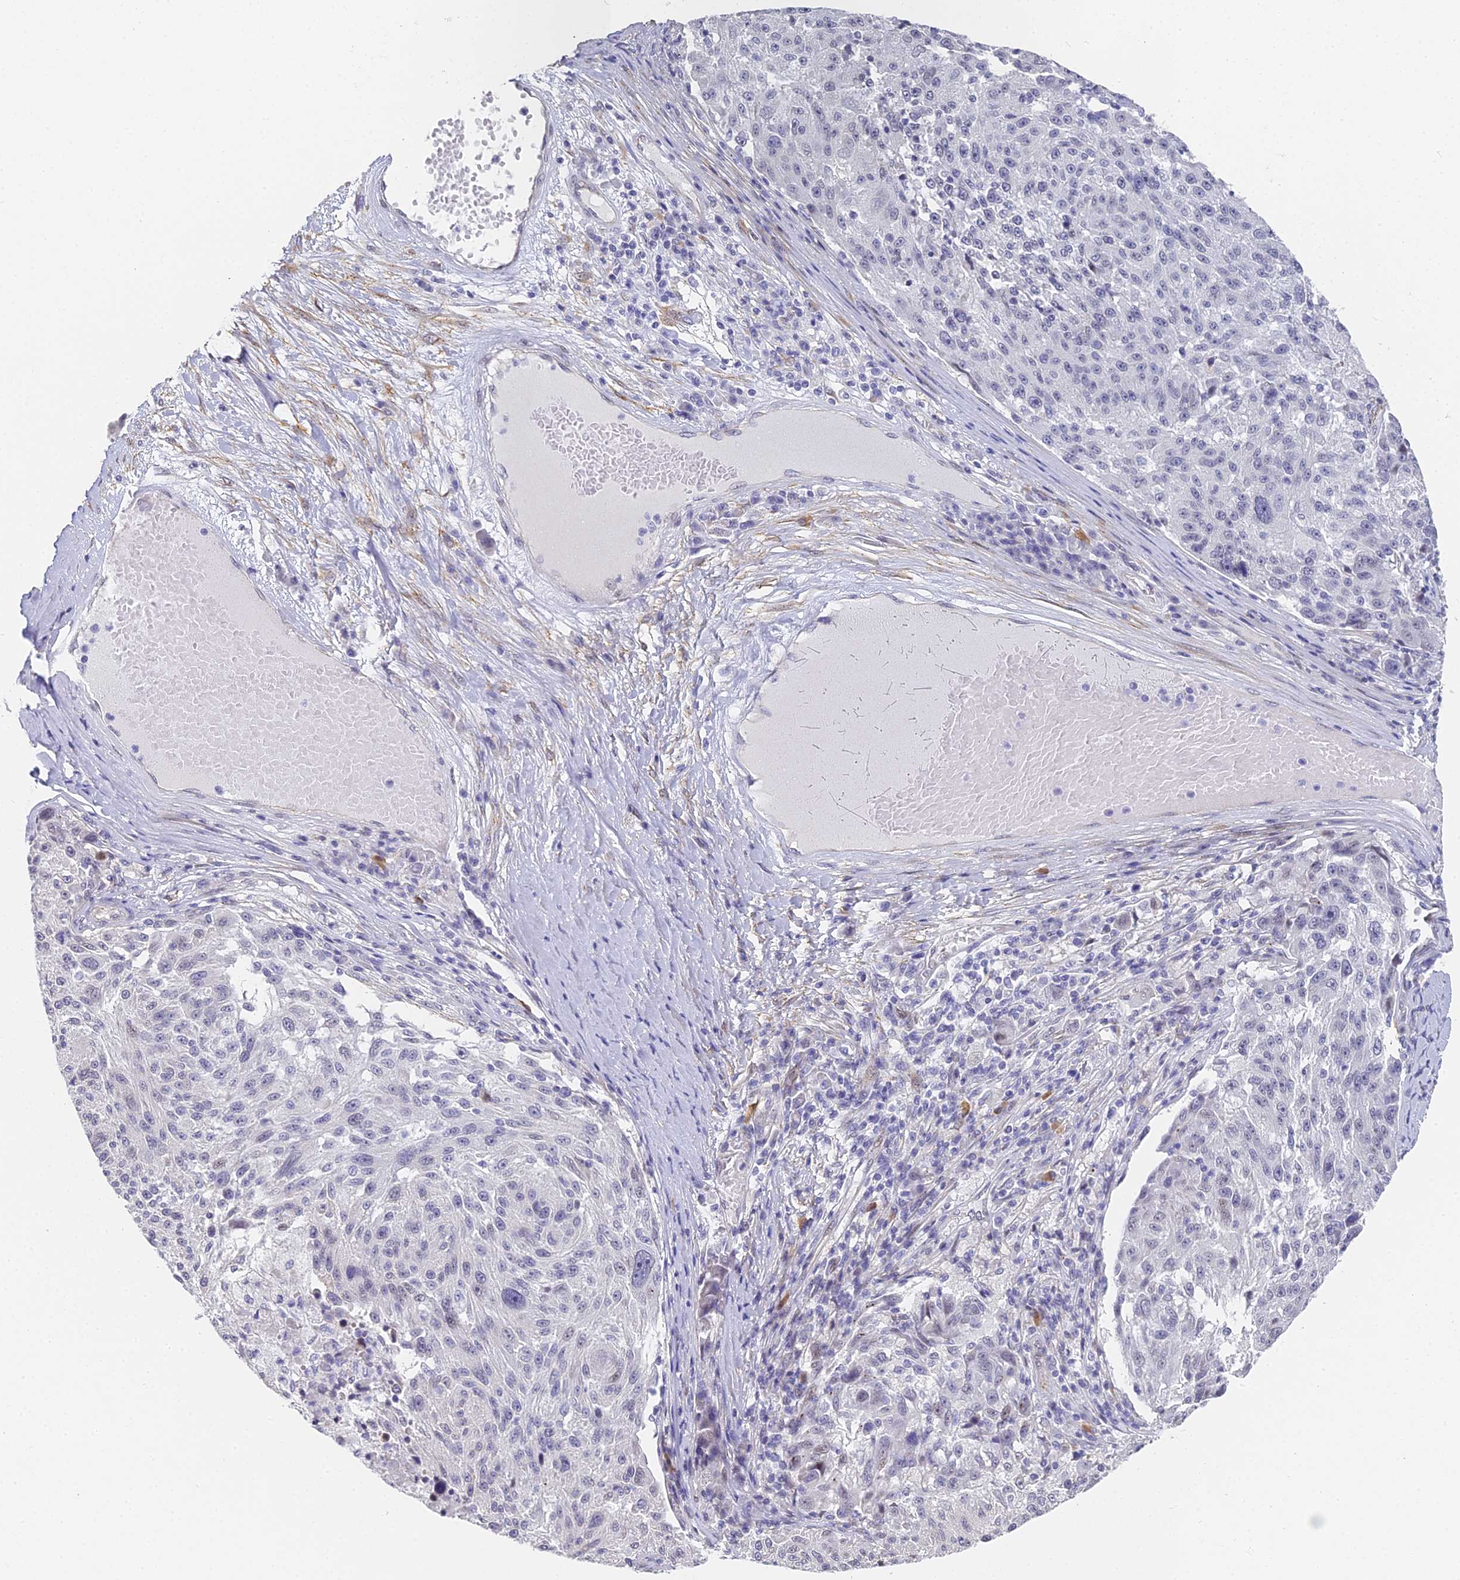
{"staining": {"intensity": "negative", "quantity": "none", "location": "none"}, "tissue": "melanoma", "cell_type": "Tumor cells", "image_type": "cancer", "snomed": [{"axis": "morphology", "description": "Malignant melanoma, NOS"}, {"axis": "topography", "description": "Skin"}], "caption": "Tumor cells show no significant positivity in malignant melanoma.", "gene": "GJA1", "patient": {"sex": "male", "age": 53}}